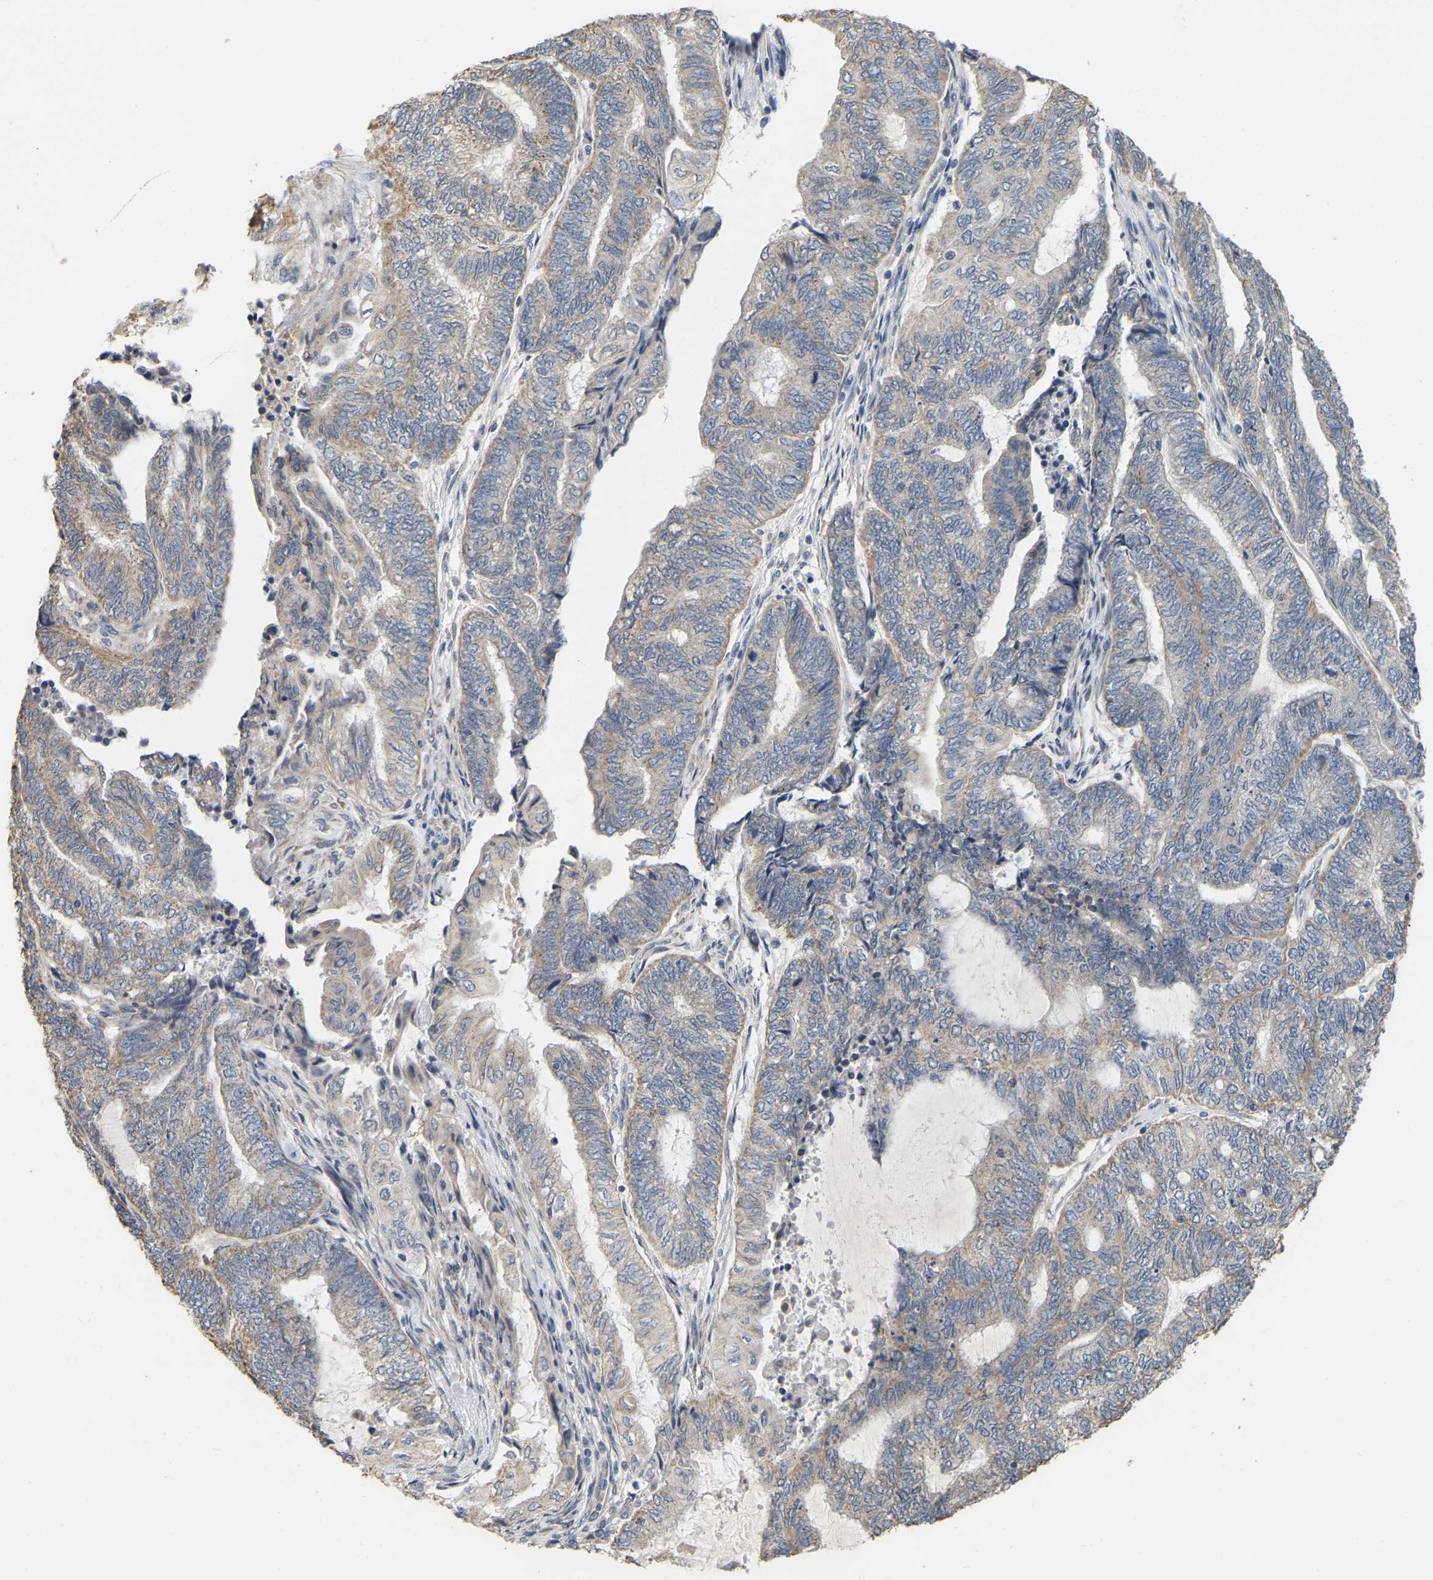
{"staining": {"intensity": "weak", "quantity": "25%-75%", "location": "cytoplasmic/membranous"}, "tissue": "endometrial cancer", "cell_type": "Tumor cells", "image_type": "cancer", "snomed": [{"axis": "morphology", "description": "Adenocarcinoma, NOS"}, {"axis": "topography", "description": "Uterus"}, {"axis": "topography", "description": "Endometrium"}], "caption": "This is an image of immunohistochemistry staining of adenocarcinoma (endometrial), which shows weak positivity in the cytoplasmic/membranous of tumor cells.", "gene": "SSH1", "patient": {"sex": "female", "age": 70}}